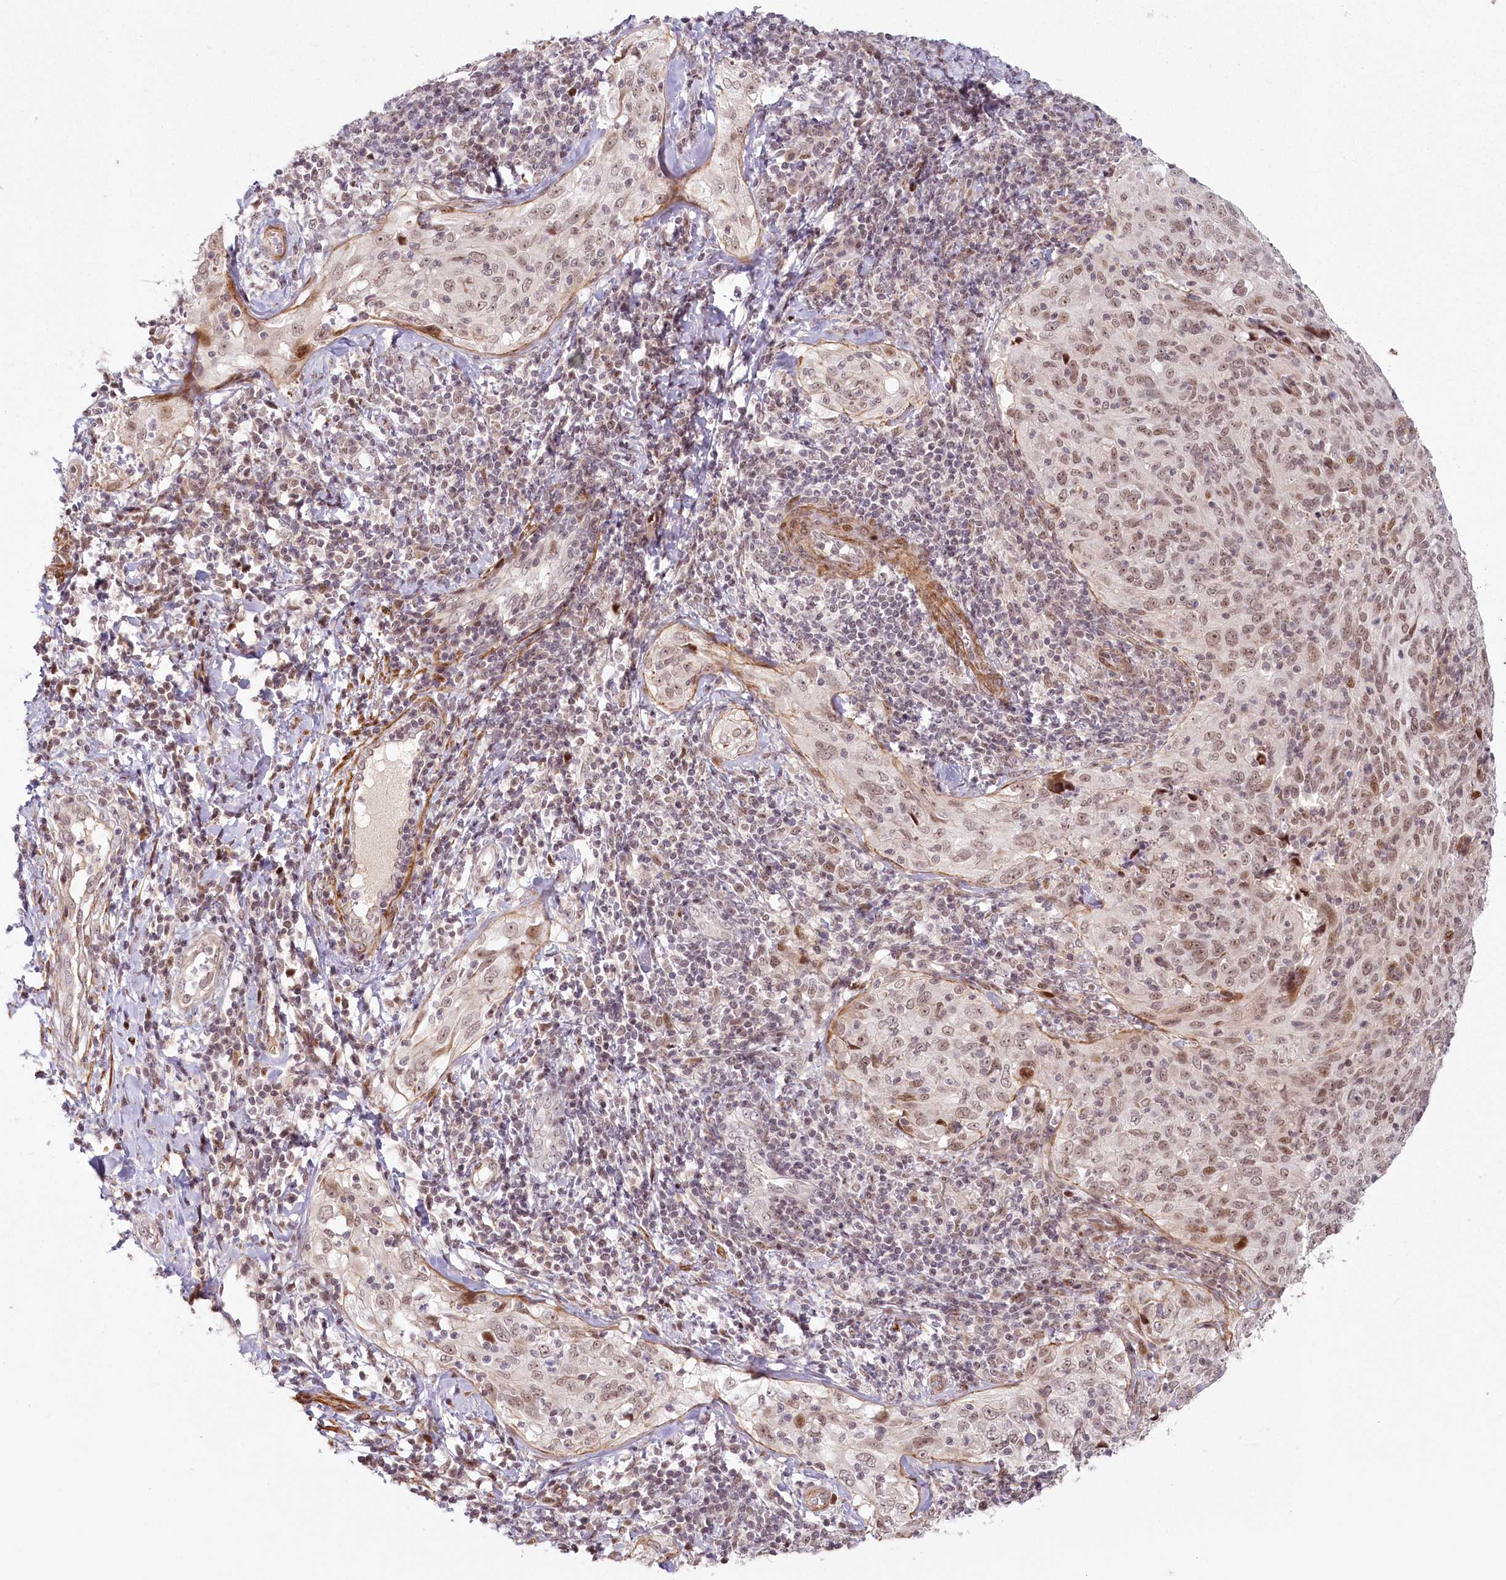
{"staining": {"intensity": "moderate", "quantity": "25%-75%", "location": "nuclear"}, "tissue": "cervical cancer", "cell_type": "Tumor cells", "image_type": "cancer", "snomed": [{"axis": "morphology", "description": "Squamous cell carcinoma, NOS"}, {"axis": "topography", "description": "Cervix"}], "caption": "DAB immunohistochemical staining of cervical cancer demonstrates moderate nuclear protein positivity in approximately 25%-75% of tumor cells.", "gene": "FAM204A", "patient": {"sex": "female", "age": 31}}